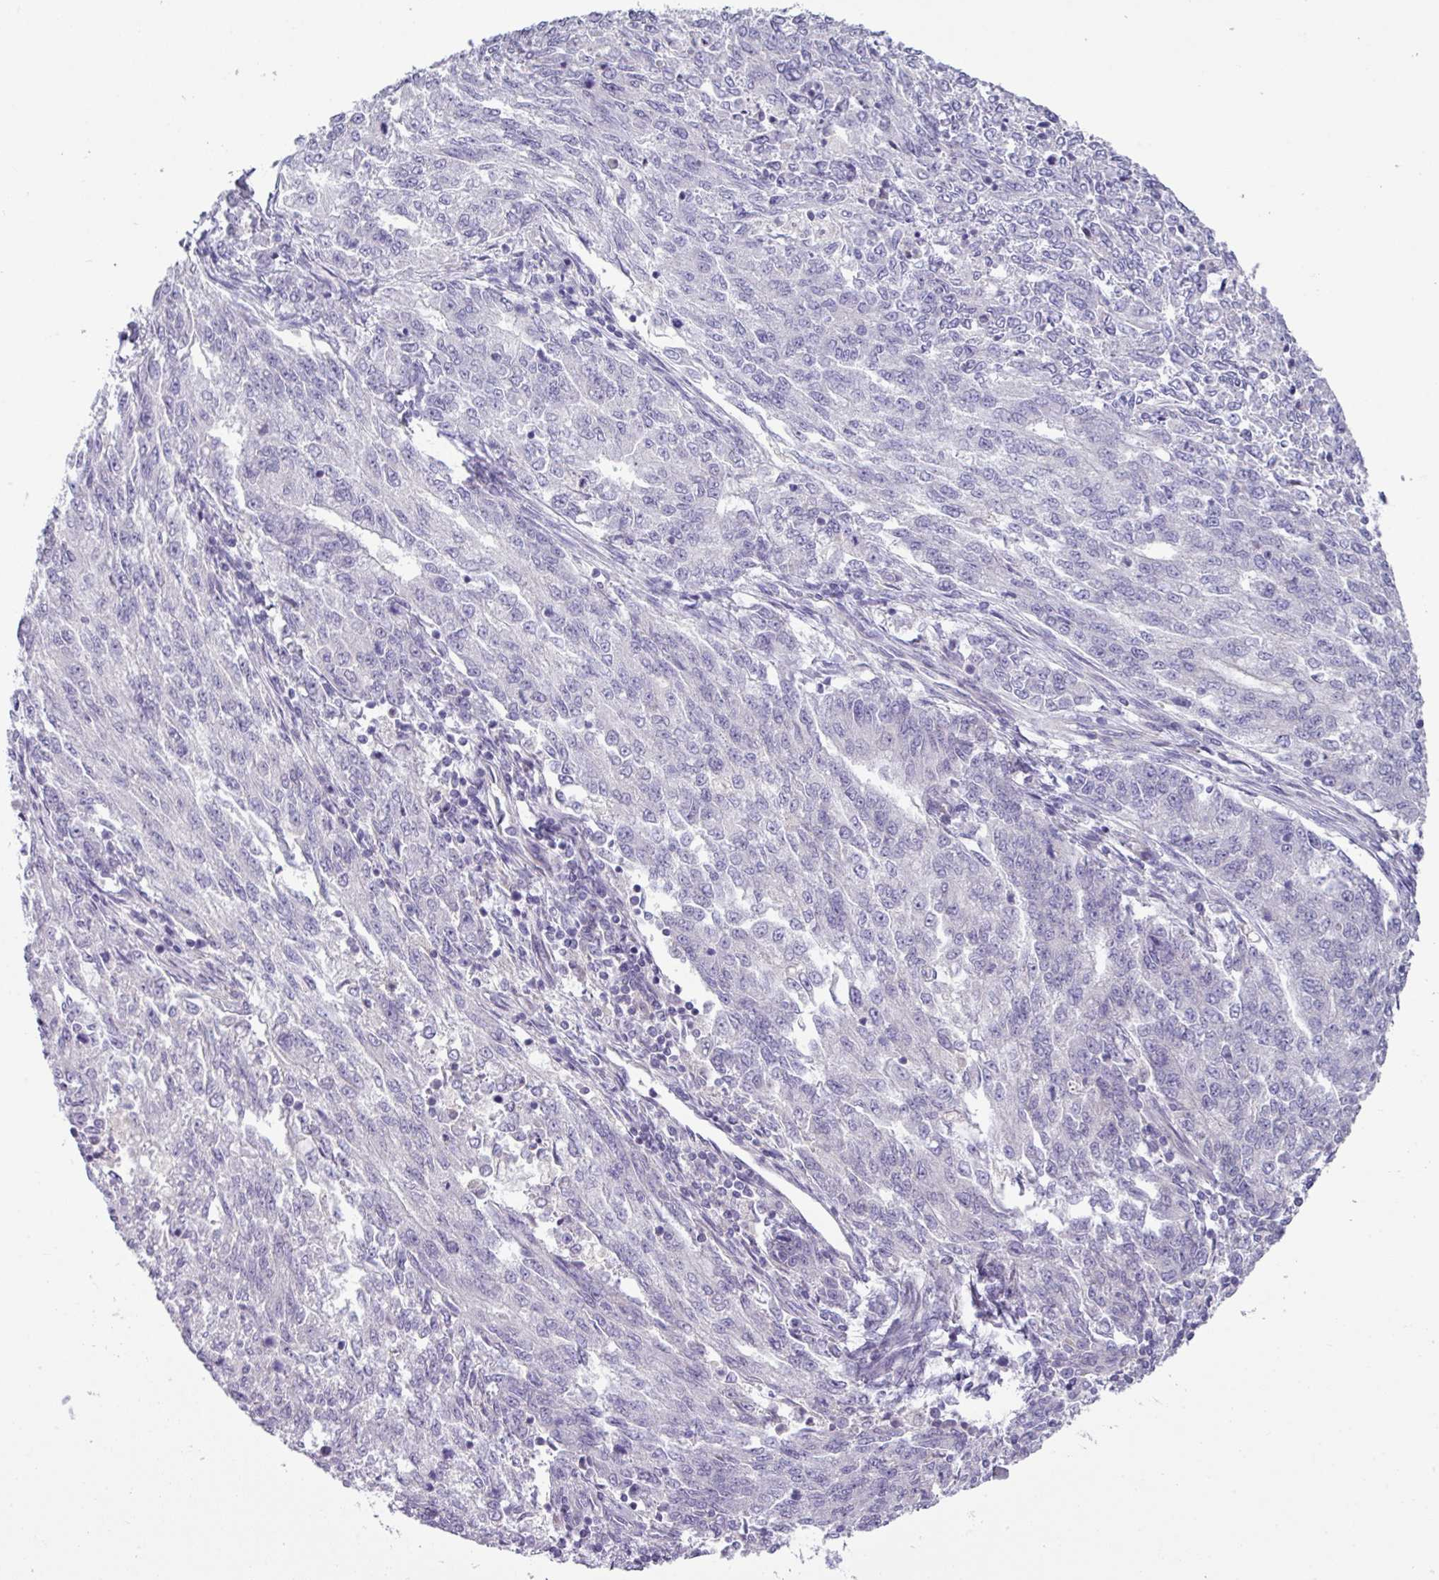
{"staining": {"intensity": "negative", "quantity": "none", "location": "none"}, "tissue": "endometrial cancer", "cell_type": "Tumor cells", "image_type": "cancer", "snomed": [{"axis": "morphology", "description": "Adenocarcinoma, NOS"}, {"axis": "topography", "description": "Endometrium"}], "caption": "This is an immunohistochemistry histopathology image of human adenocarcinoma (endometrial). There is no staining in tumor cells.", "gene": "STAT5A", "patient": {"sex": "female", "age": 50}}